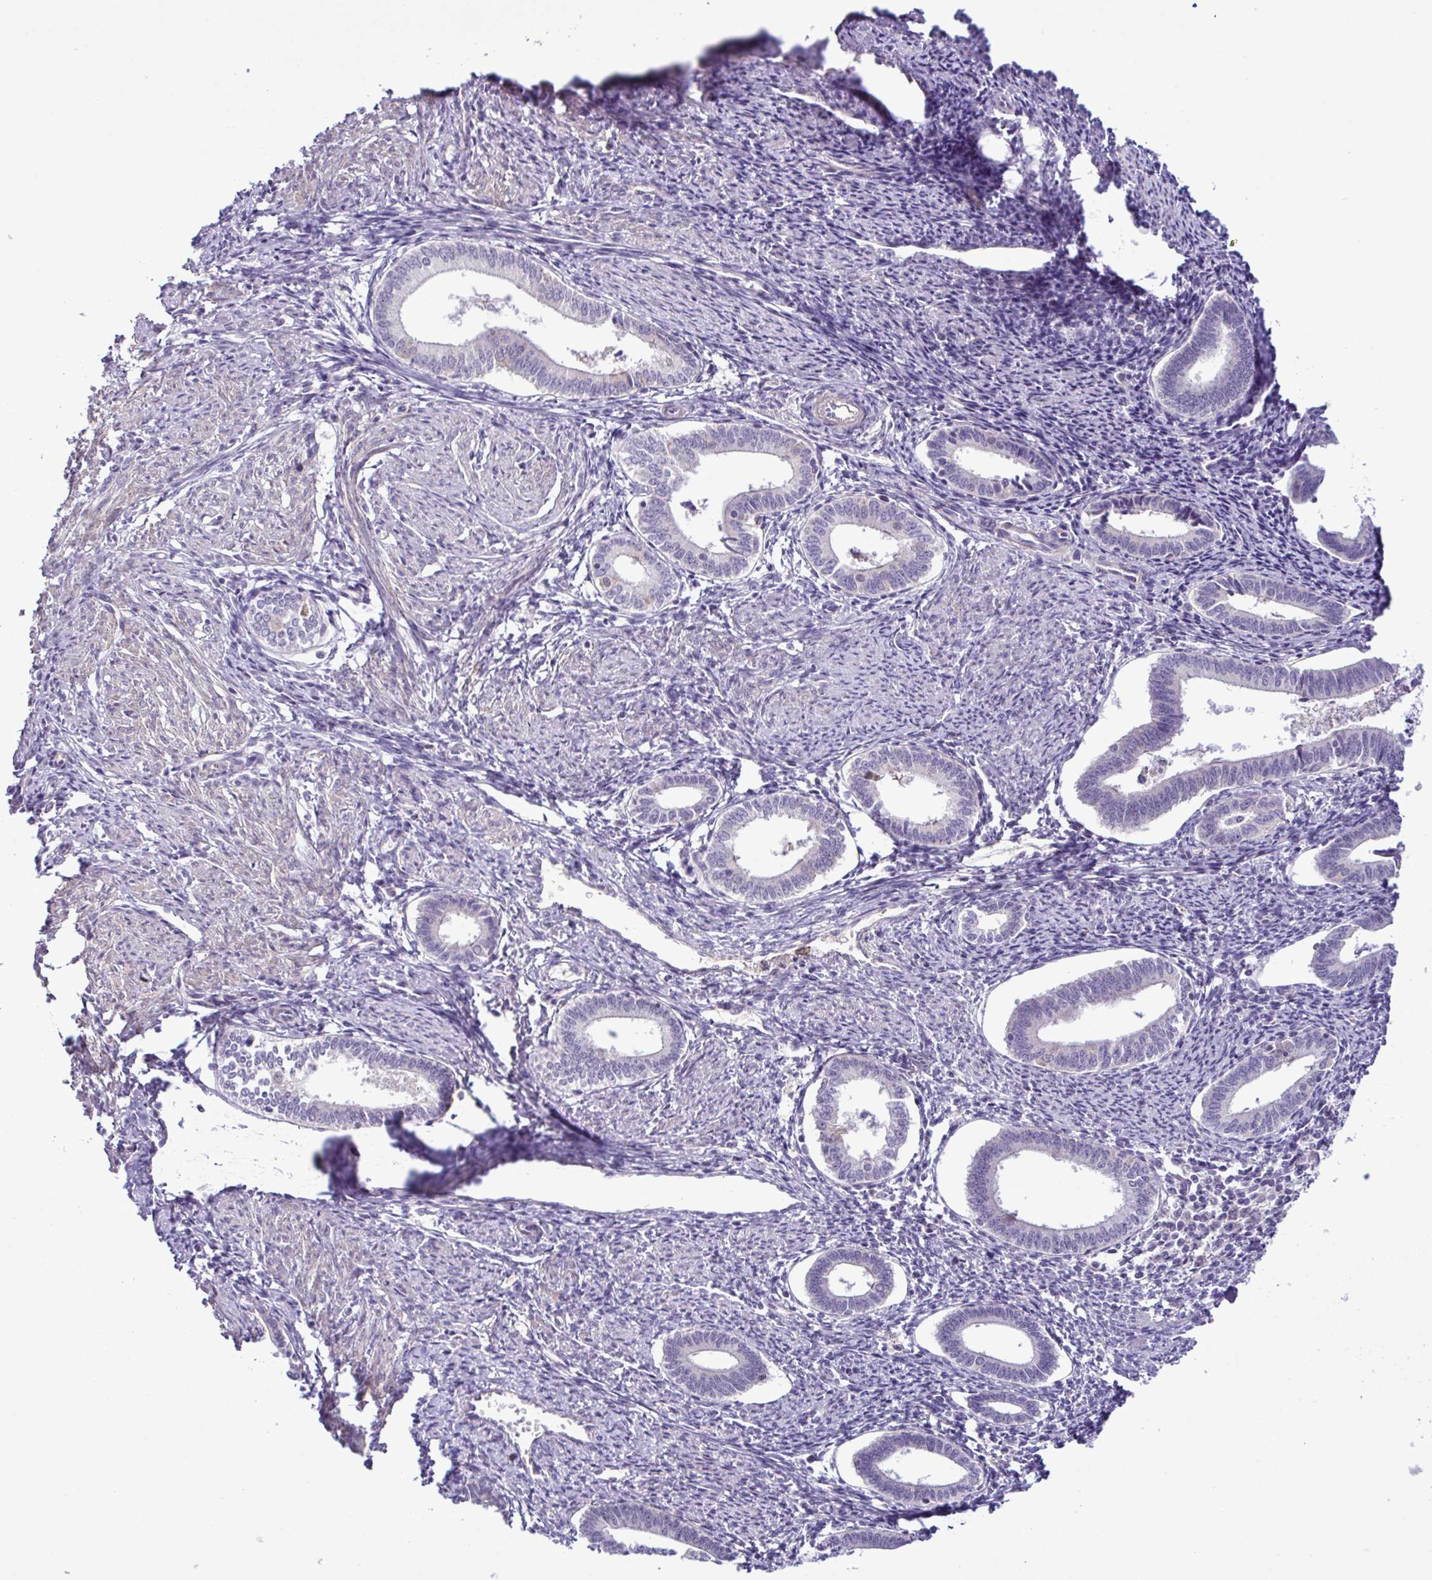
{"staining": {"intensity": "negative", "quantity": "none", "location": "none"}, "tissue": "endometrium", "cell_type": "Cells in endometrial stroma", "image_type": "normal", "snomed": [{"axis": "morphology", "description": "Normal tissue, NOS"}, {"axis": "topography", "description": "Endometrium"}], "caption": "IHC of benign endometrium demonstrates no positivity in cells in endometrial stroma. (DAB IHC, high magnification).", "gene": "SYNPO2L", "patient": {"sex": "female", "age": 41}}